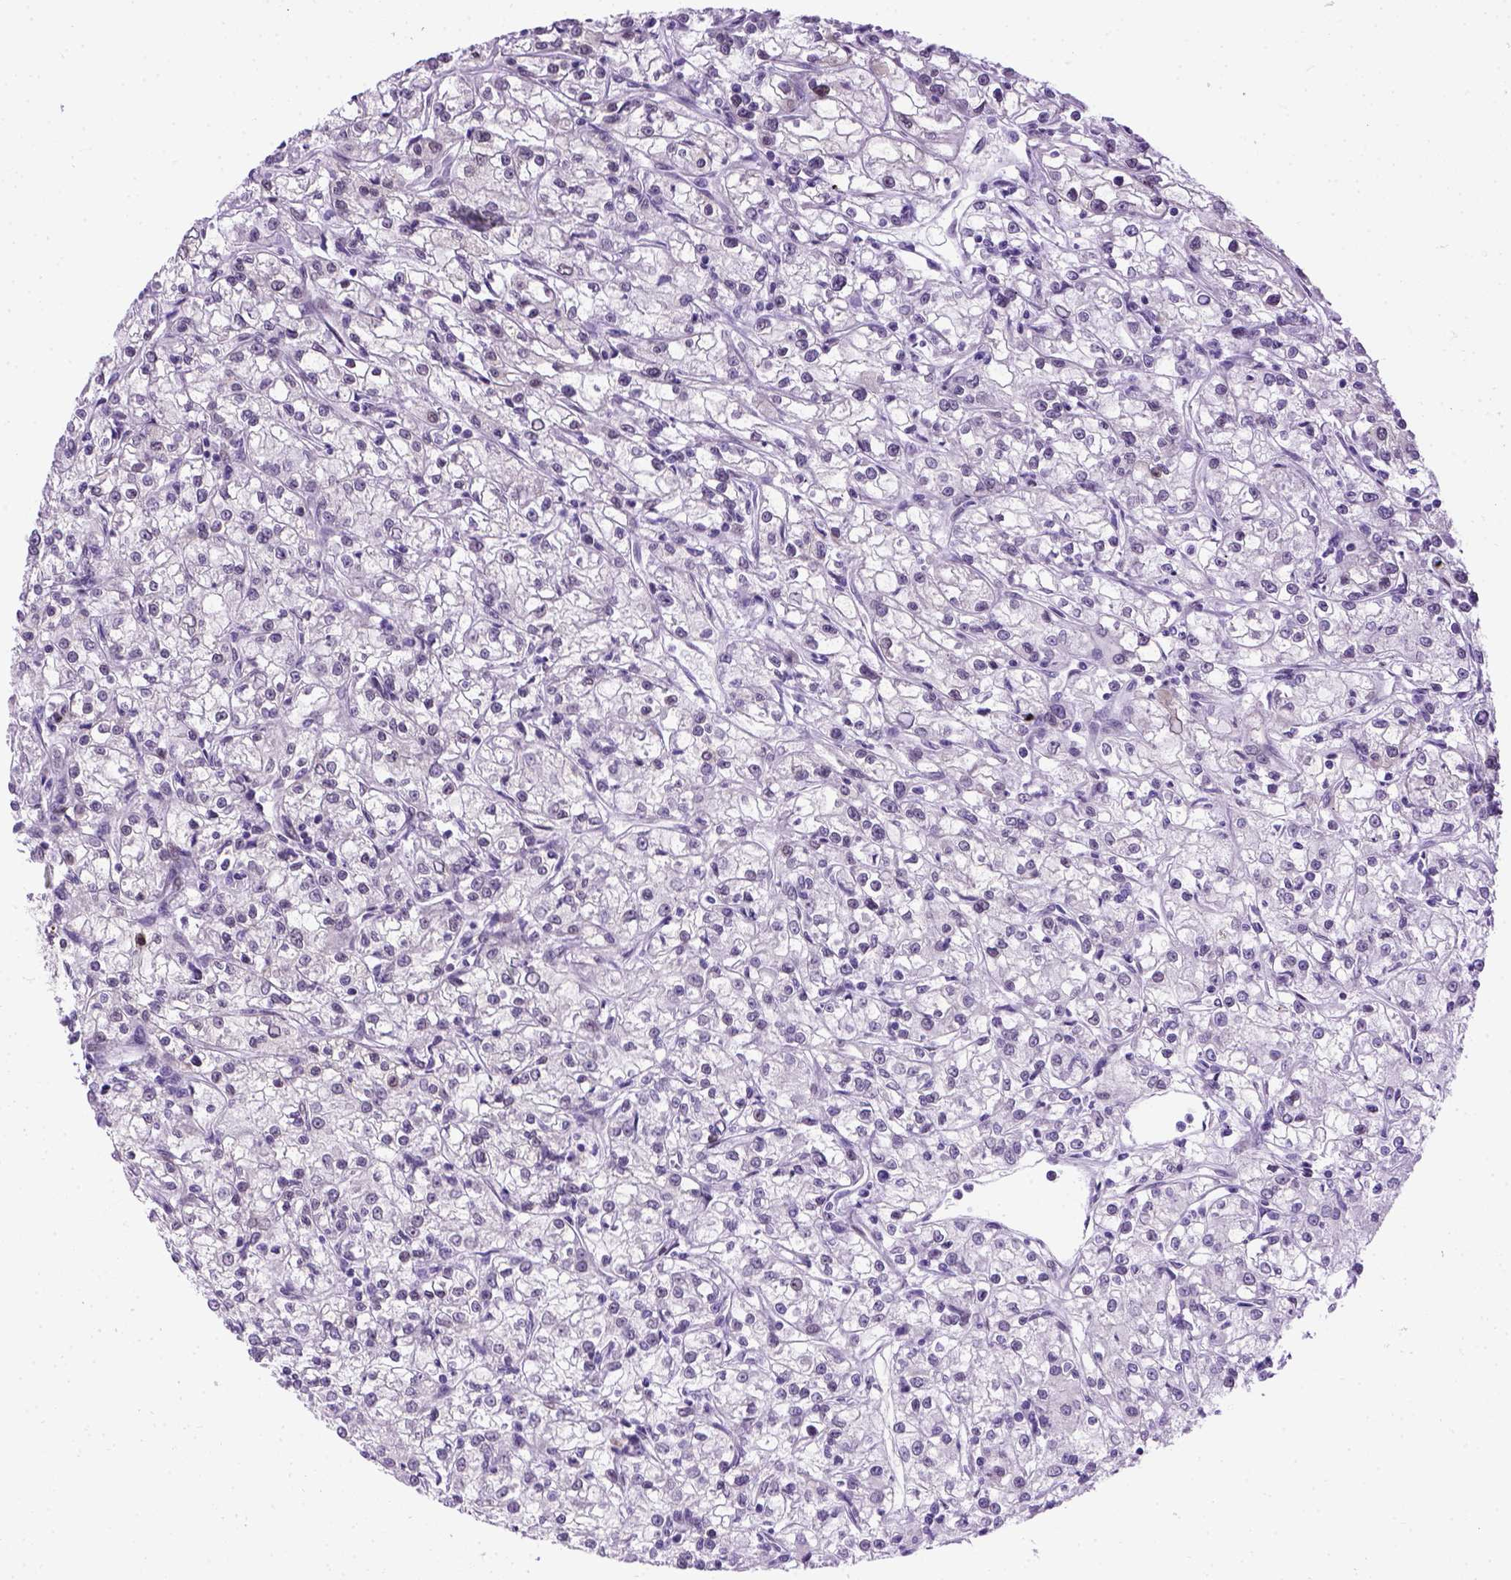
{"staining": {"intensity": "negative", "quantity": "none", "location": "none"}, "tissue": "renal cancer", "cell_type": "Tumor cells", "image_type": "cancer", "snomed": [{"axis": "morphology", "description": "Adenocarcinoma, NOS"}, {"axis": "topography", "description": "Kidney"}], "caption": "There is no significant staining in tumor cells of renal adenocarcinoma. (DAB (3,3'-diaminobenzidine) IHC visualized using brightfield microscopy, high magnification).", "gene": "FAM184B", "patient": {"sex": "female", "age": 59}}